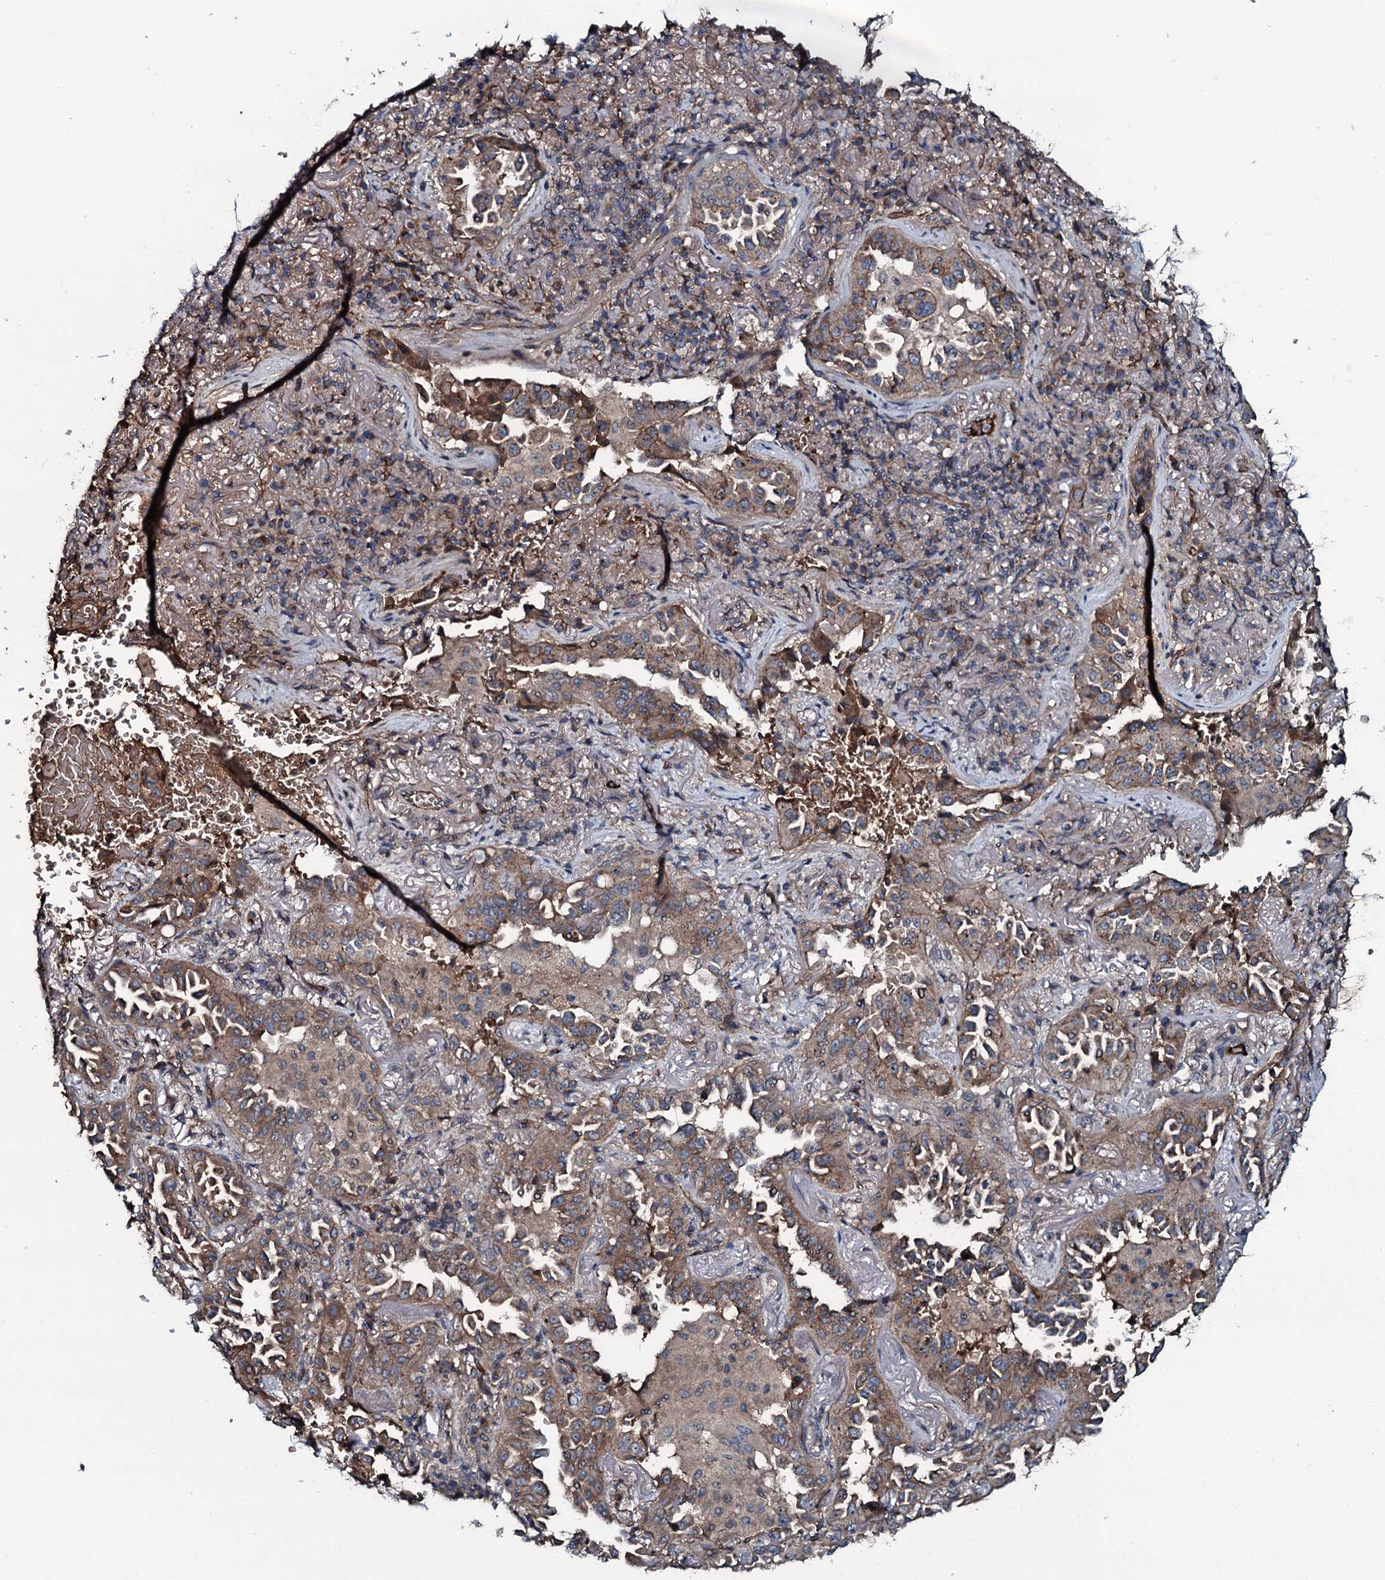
{"staining": {"intensity": "moderate", "quantity": ">75%", "location": "cytoplasmic/membranous"}, "tissue": "lung cancer", "cell_type": "Tumor cells", "image_type": "cancer", "snomed": [{"axis": "morphology", "description": "Adenocarcinoma, NOS"}, {"axis": "topography", "description": "Lung"}], "caption": "Lung adenocarcinoma stained with DAB IHC exhibits medium levels of moderate cytoplasmic/membranous positivity in approximately >75% of tumor cells.", "gene": "TRIM7", "patient": {"sex": "female", "age": 69}}